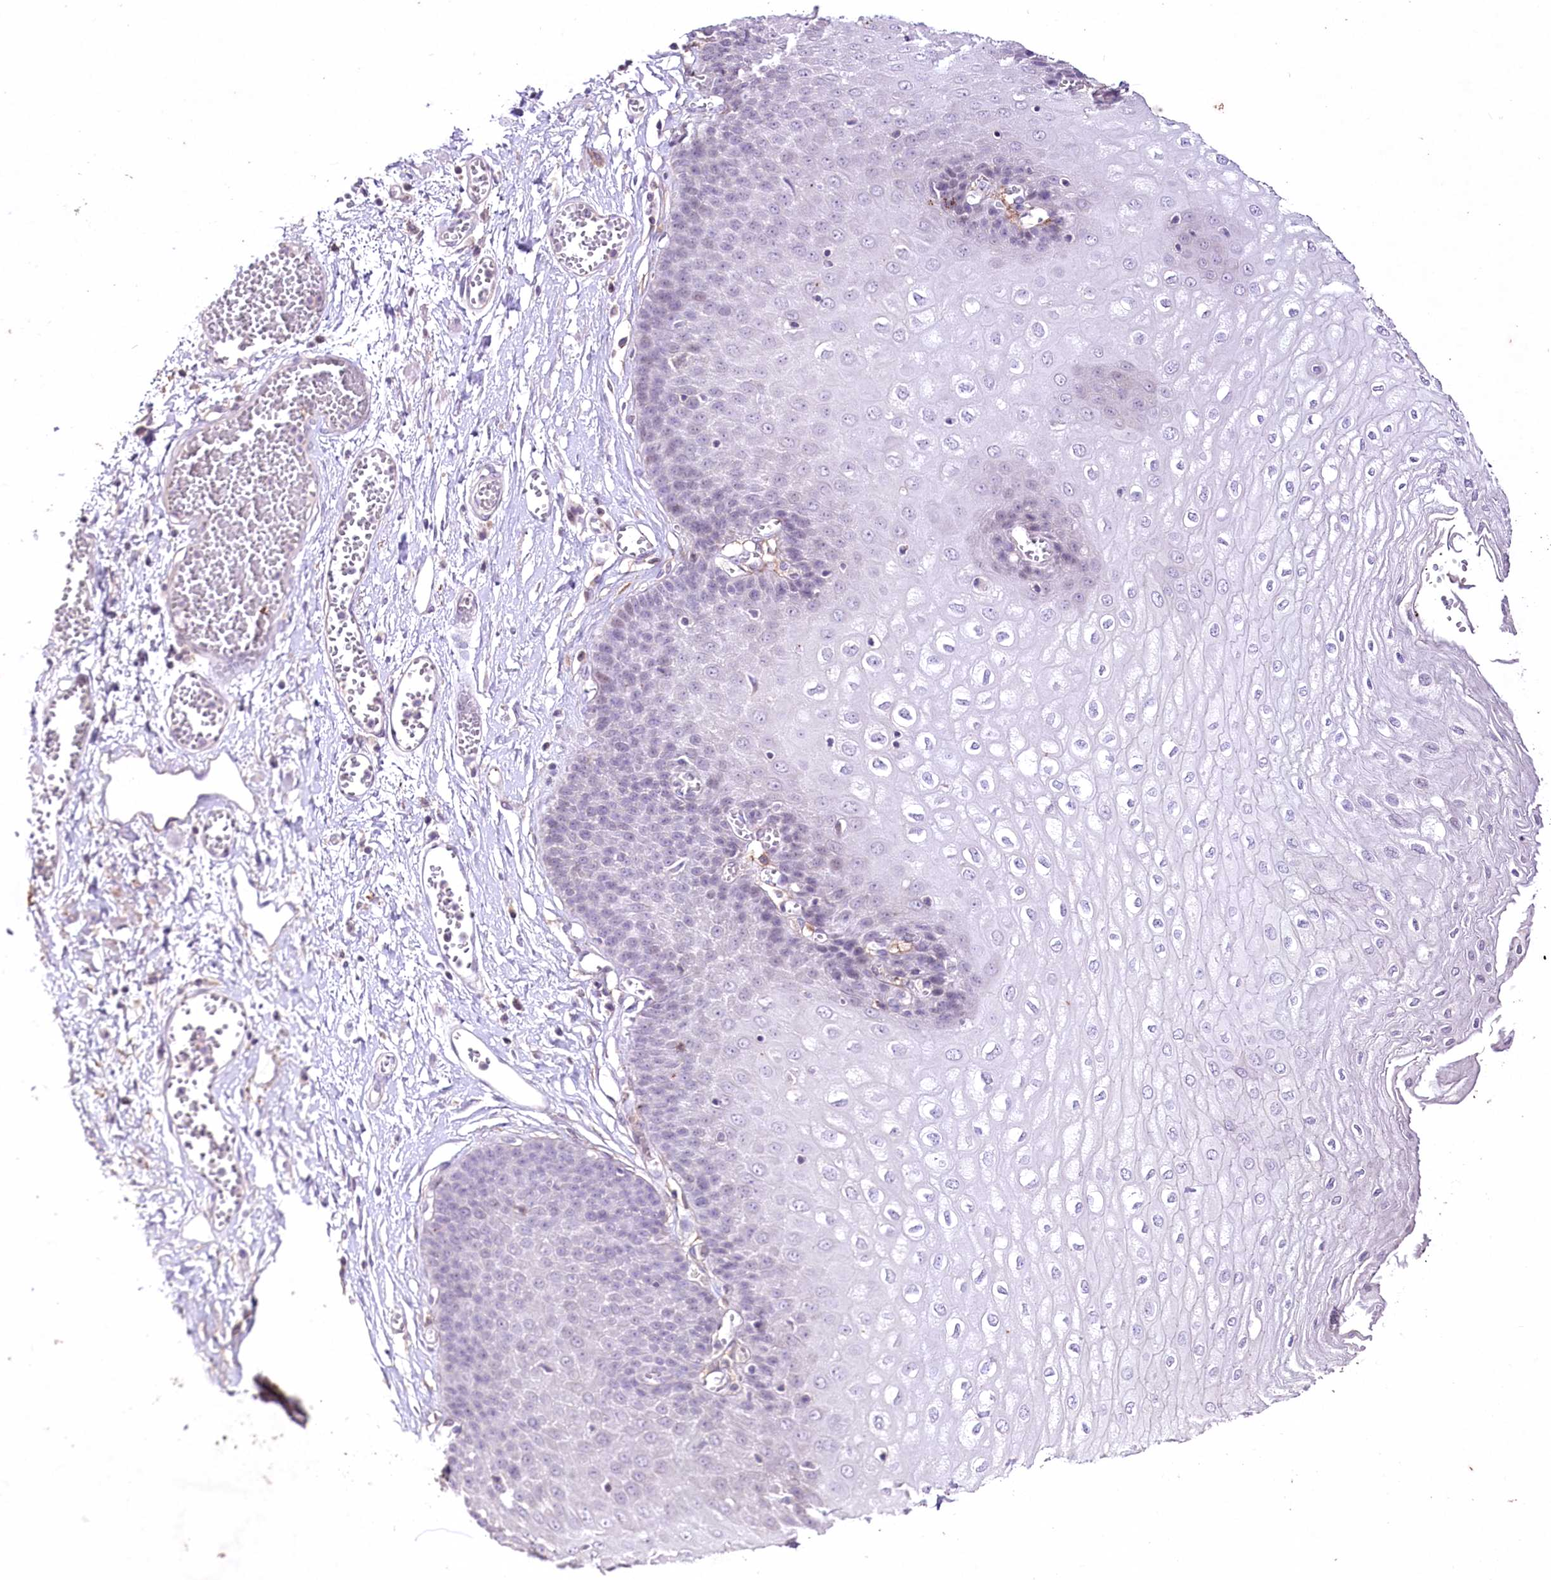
{"staining": {"intensity": "negative", "quantity": "none", "location": "none"}, "tissue": "esophagus", "cell_type": "Squamous epithelial cells", "image_type": "normal", "snomed": [{"axis": "morphology", "description": "Normal tissue, NOS"}, {"axis": "topography", "description": "Esophagus"}], "caption": "Esophagus stained for a protein using IHC displays no positivity squamous epithelial cells.", "gene": "ENPP1", "patient": {"sex": "male", "age": 60}}